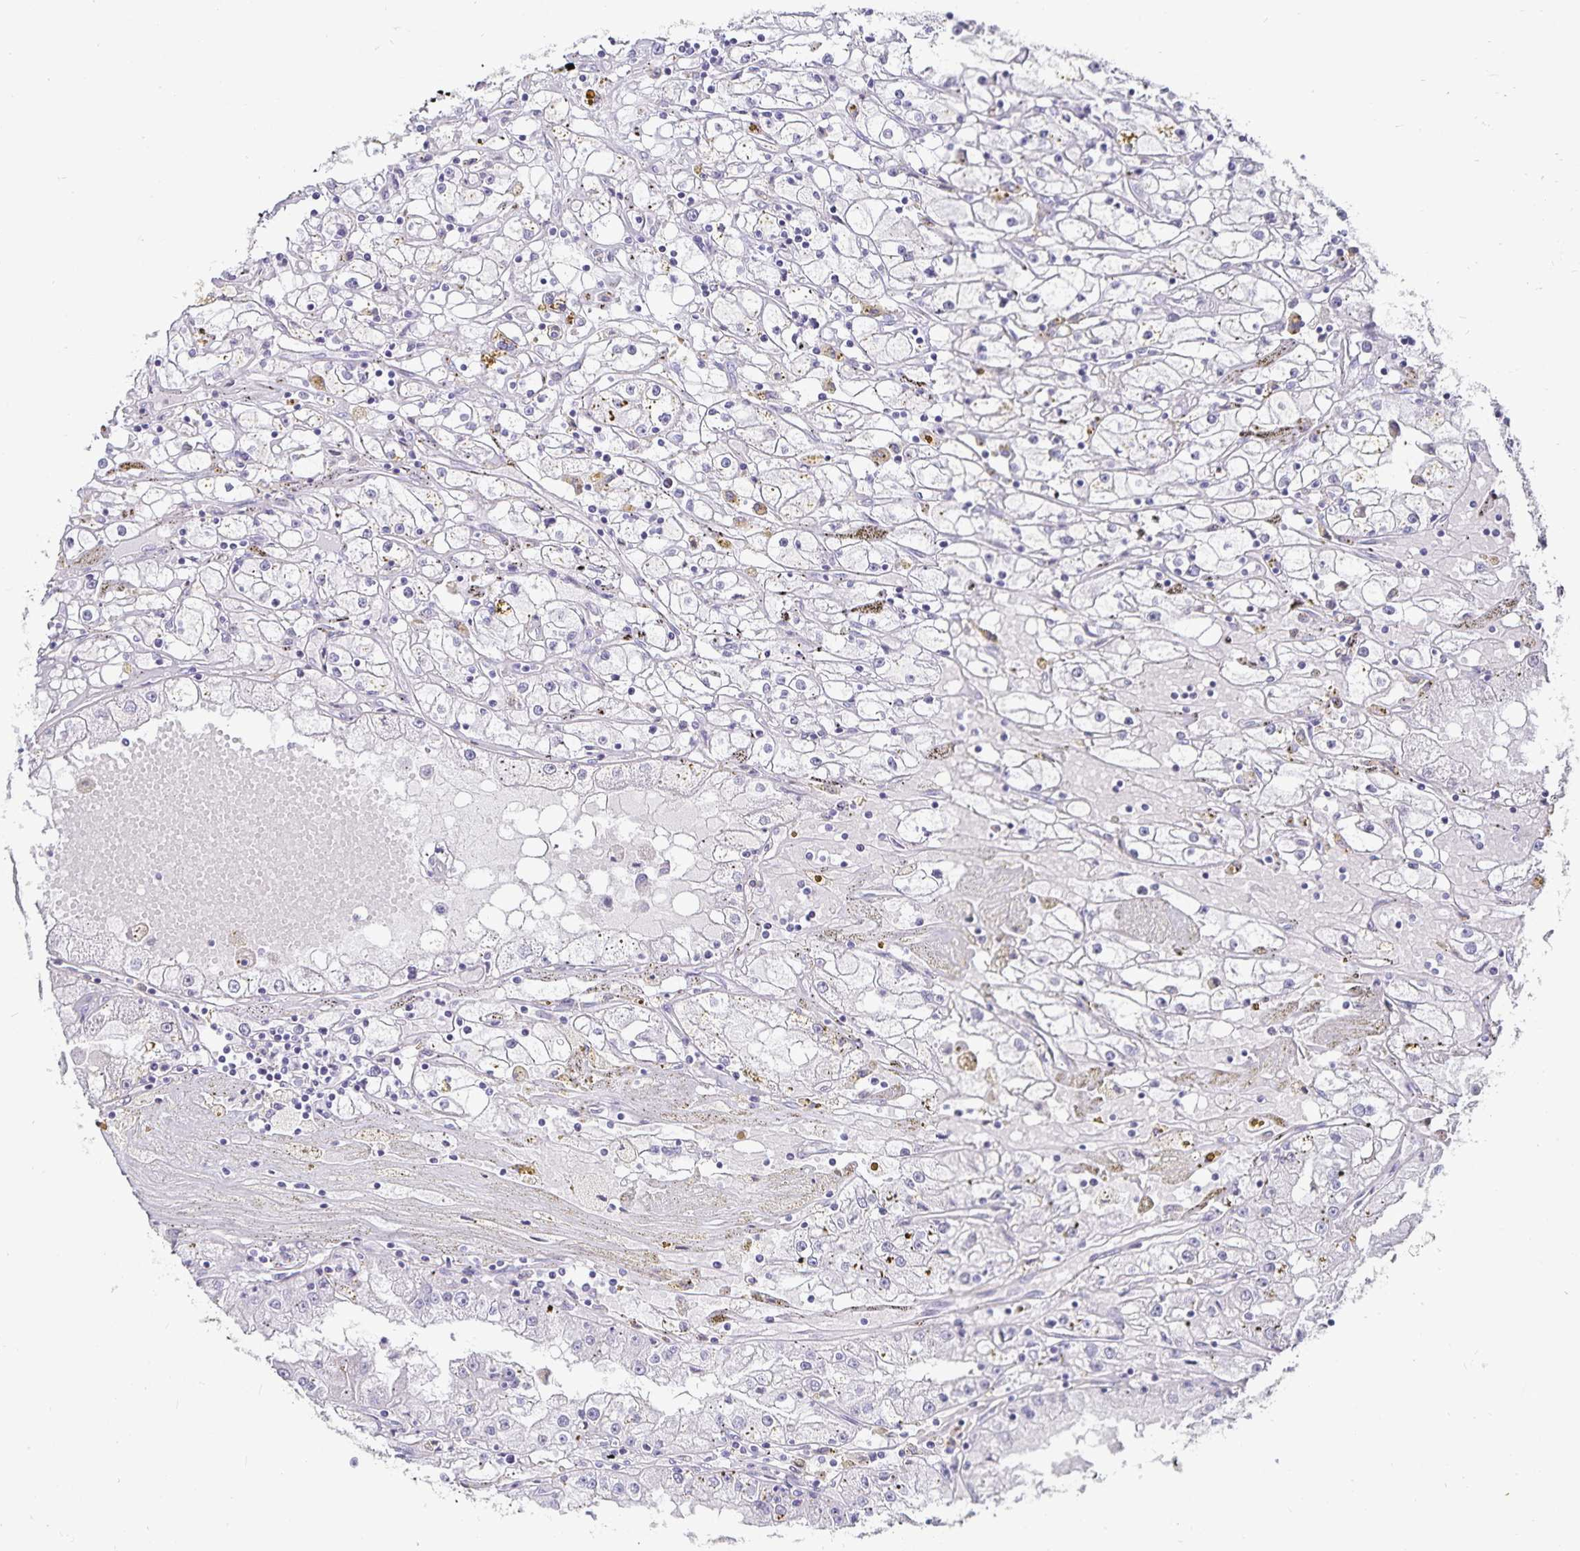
{"staining": {"intensity": "weak", "quantity": "<25%", "location": "cytoplasmic/membranous"}, "tissue": "renal cancer", "cell_type": "Tumor cells", "image_type": "cancer", "snomed": [{"axis": "morphology", "description": "Adenocarcinoma, NOS"}, {"axis": "topography", "description": "Kidney"}], "caption": "Immunohistochemistry photomicrograph of neoplastic tissue: renal adenocarcinoma stained with DAB demonstrates no significant protein positivity in tumor cells.", "gene": "DEFA6", "patient": {"sex": "male", "age": 56}}